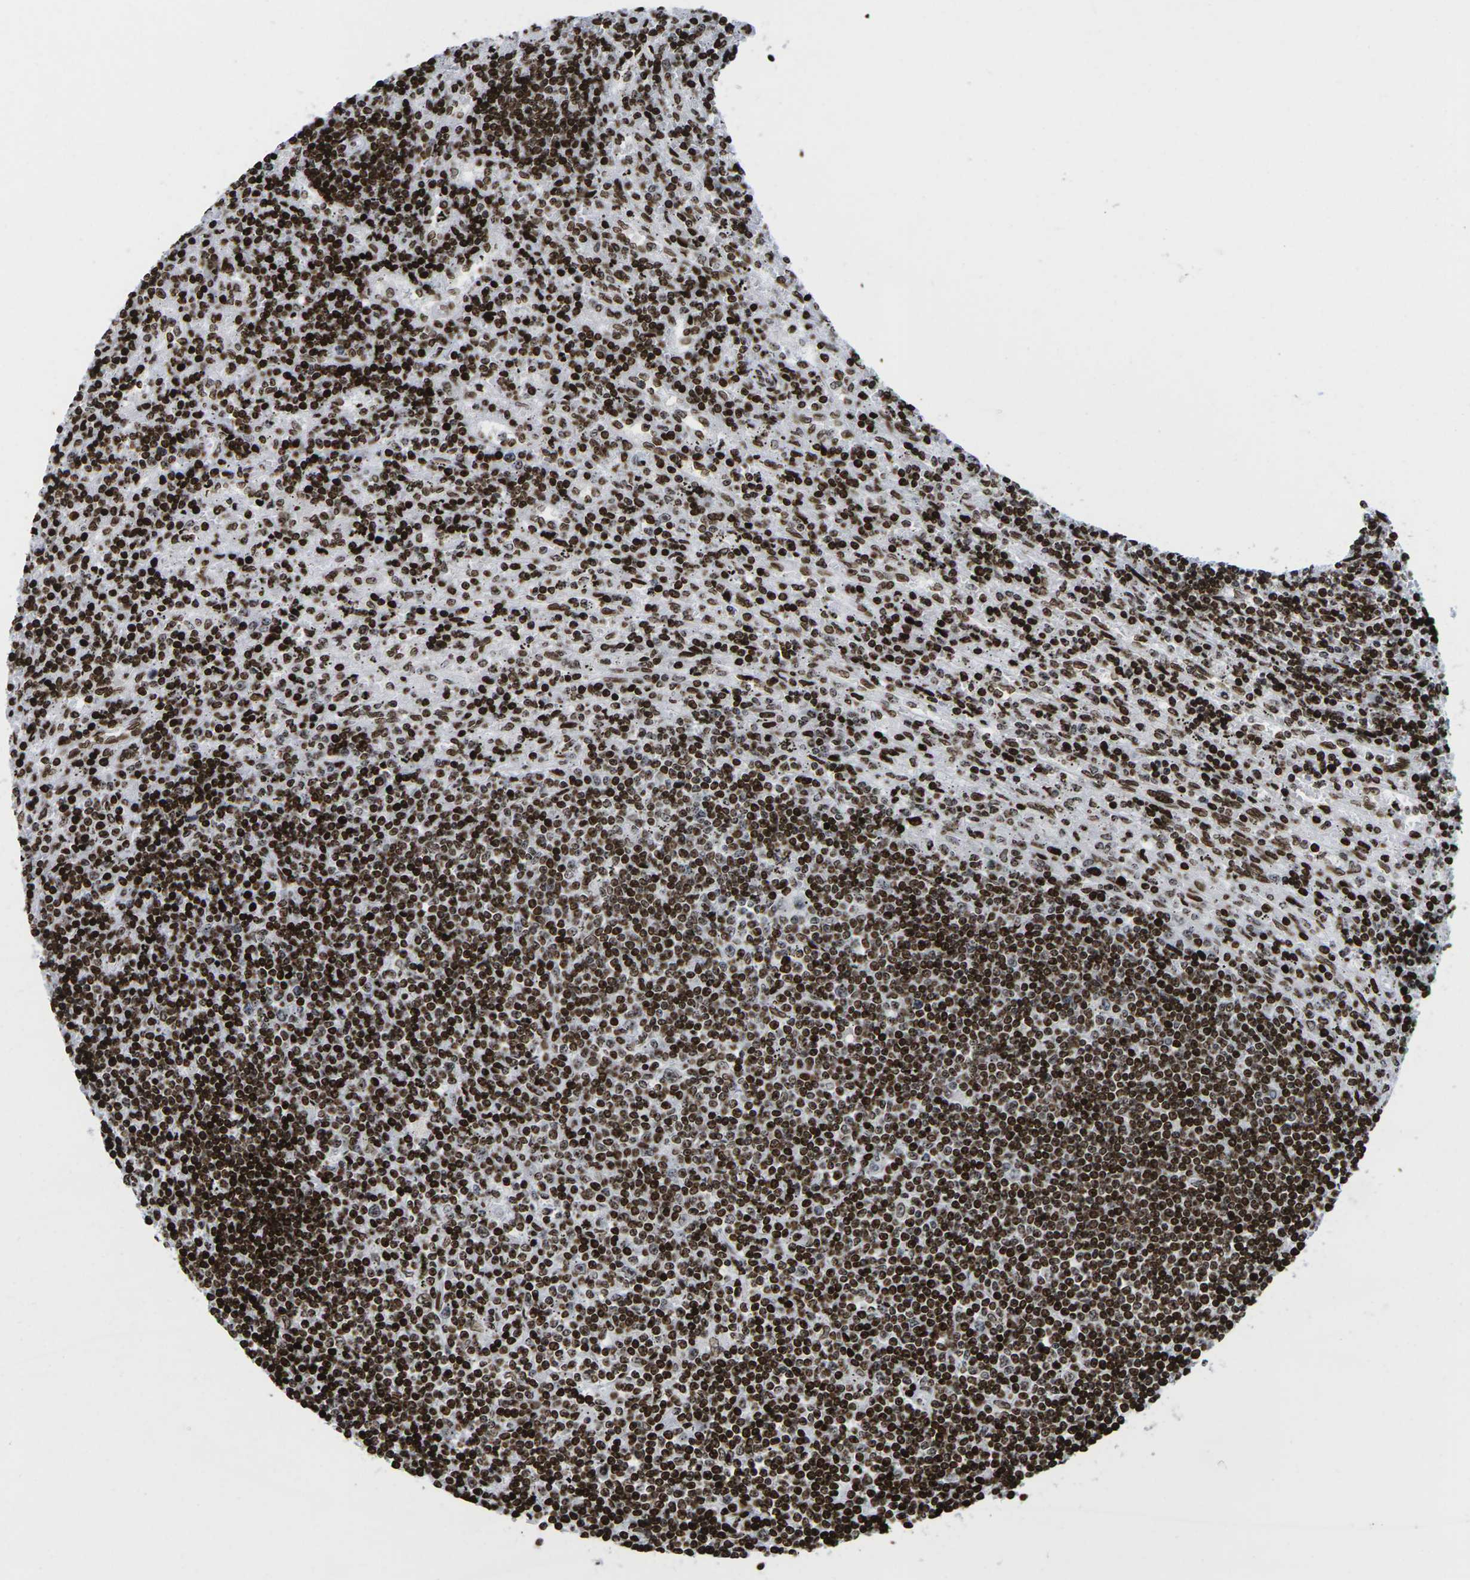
{"staining": {"intensity": "strong", "quantity": ">75%", "location": "nuclear"}, "tissue": "lymphoma", "cell_type": "Tumor cells", "image_type": "cancer", "snomed": [{"axis": "morphology", "description": "Malignant lymphoma, non-Hodgkin's type, Low grade"}, {"axis": "topography", "description": "Spleen"}], "caption": "Immunohistochemical staining of human low-grade malignant lymphoma, non-Hodgkin's type displays high levels of strong nuclear positivity in about >75% of tumor cells.", "gene": "H1-4", "patient": {"sex": "male", "age": 76}}